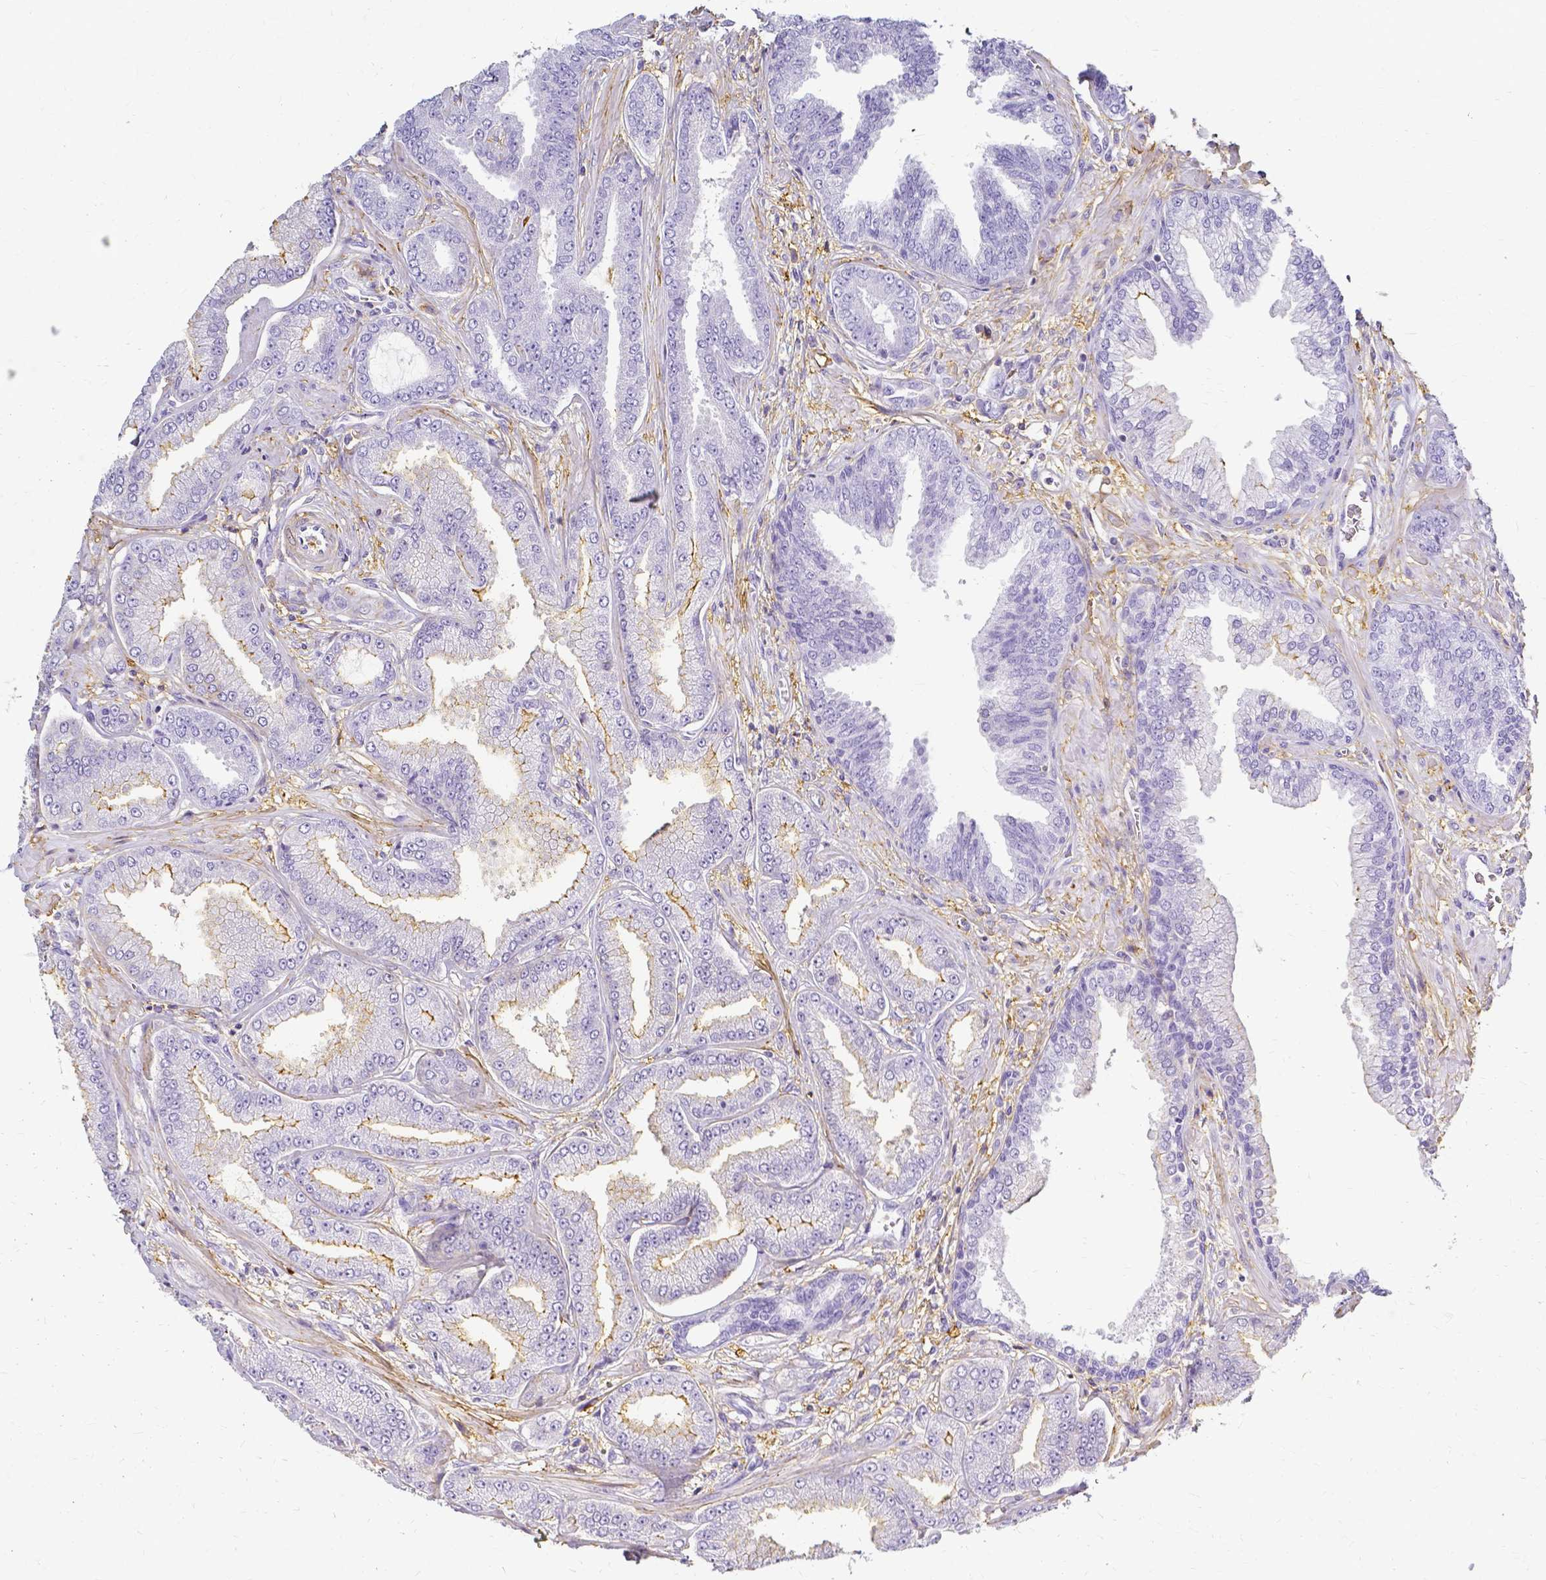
{"staining": {"intensity": "moderate", "quantity": "<25%", "location": "cytoplasmic/membranous"}, "tissue": "prostate cancer", "cell_type": "Tumor cells", "image_type": "cancer", "snomed": [{"axis": "morphology", "description": "Adenocarcinoma, Low grade"}, {"axis": "topography", "description": "Prostate"}], "caption": "The immunohistochemical stain labels moderate cytoplasmic/membranous staining in tumor cells of prostate cancer tissue. The staining was performed using DAB, with brown indicating positive protein expression. Nuclei are stained blue with hematoxylin.", "gene": "HSPA12A", "patient": {"sex": "male", "age": 55}}